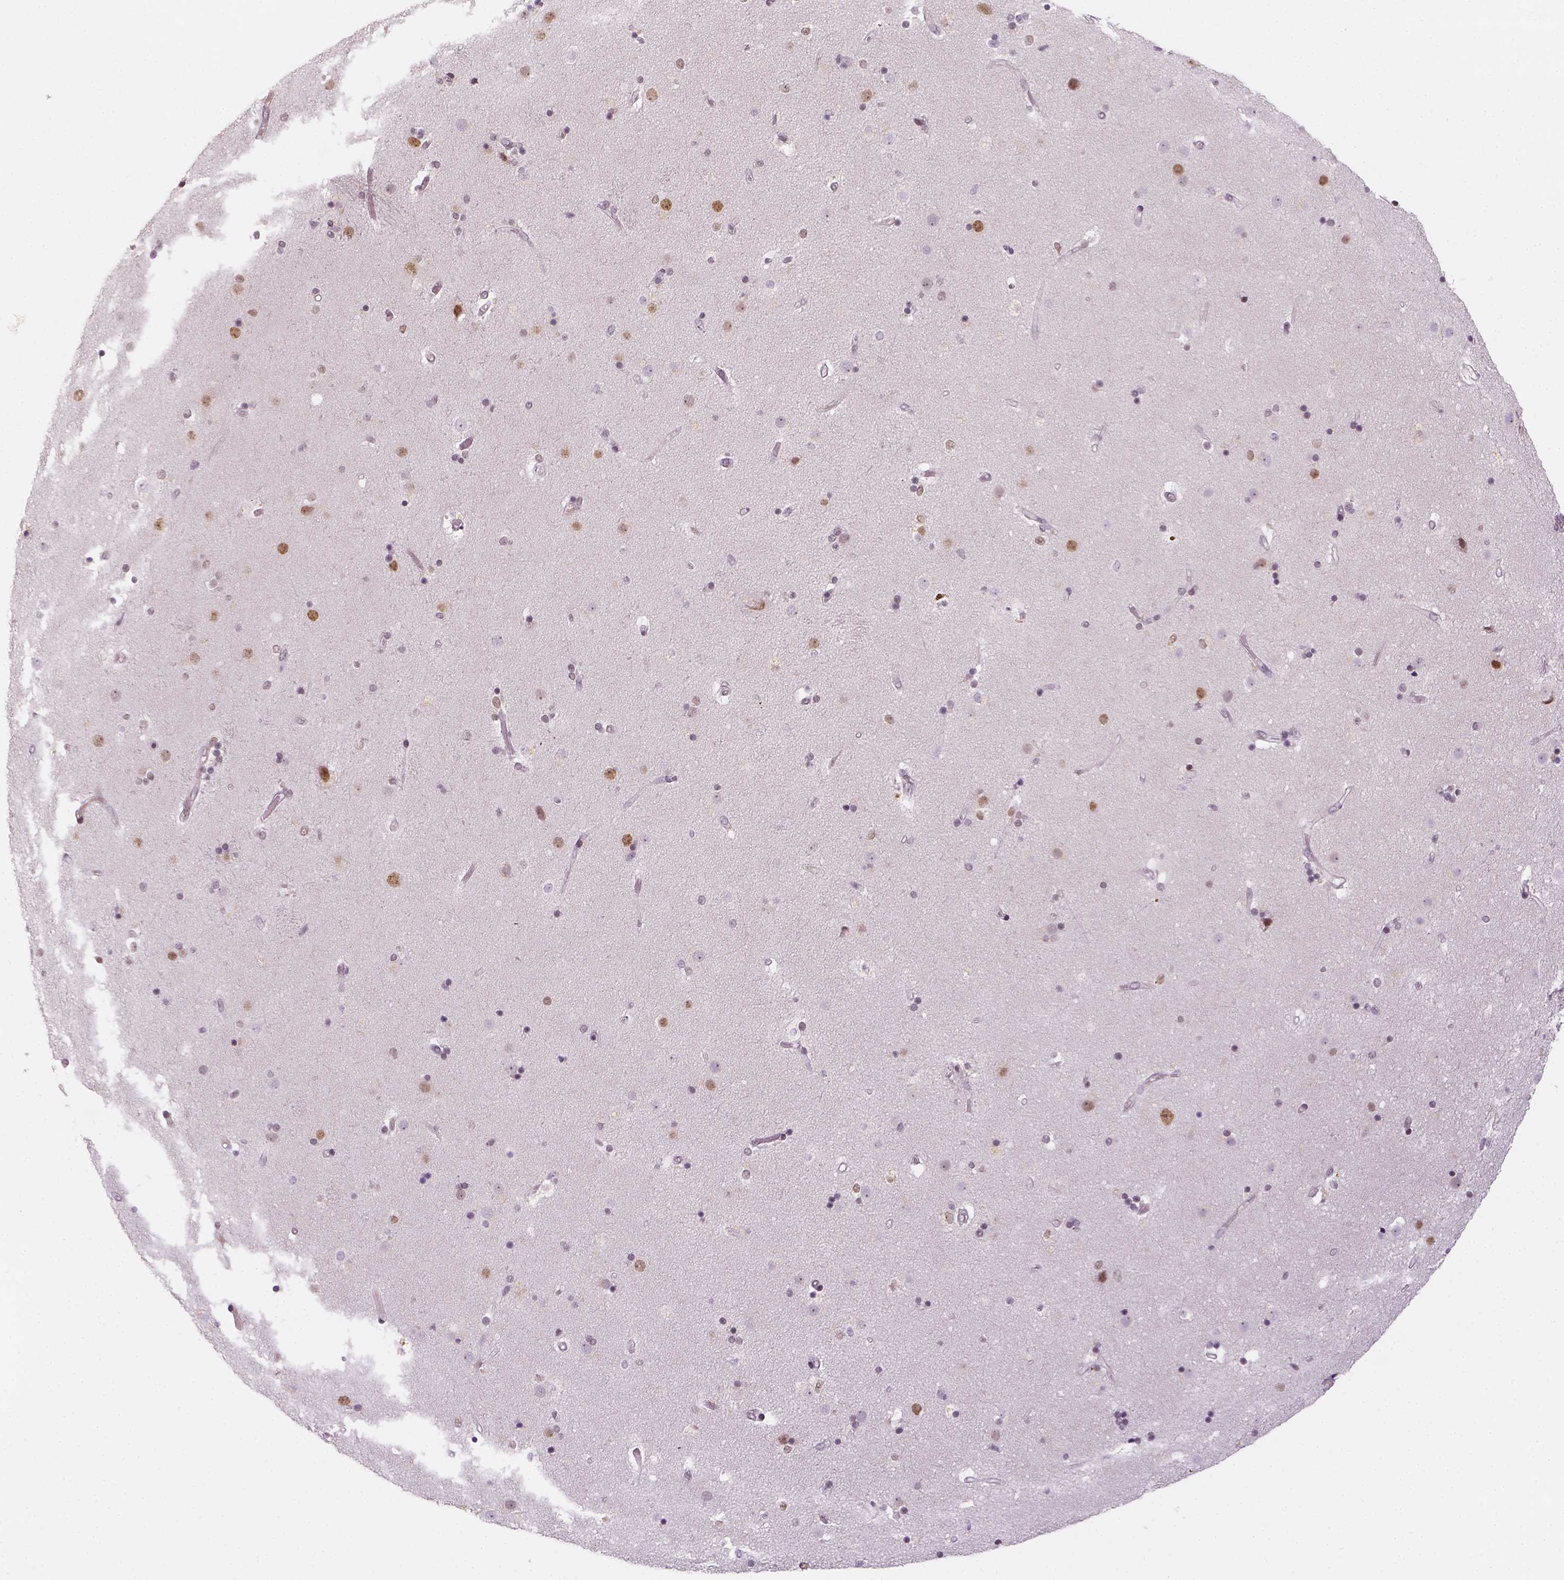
{"staining": {"intensity": "negative", "quantity": "none", "location": "none"}, "tissue": "caudate", "cell_type": "Glial cells", "image_type": "normal", "snomed": [{"axis": "morphology", "description": "Normal tissue, NOS"}, {"axis": "topography", "description": "Lateral ventricle wall"}], "caption": "This is a histopathology image of immunohistochemistry staining of normal caudate, which shows no staining in glial cells.", "gene": "MAGEB3", "patient": {"sex": "female", "age": 71}}